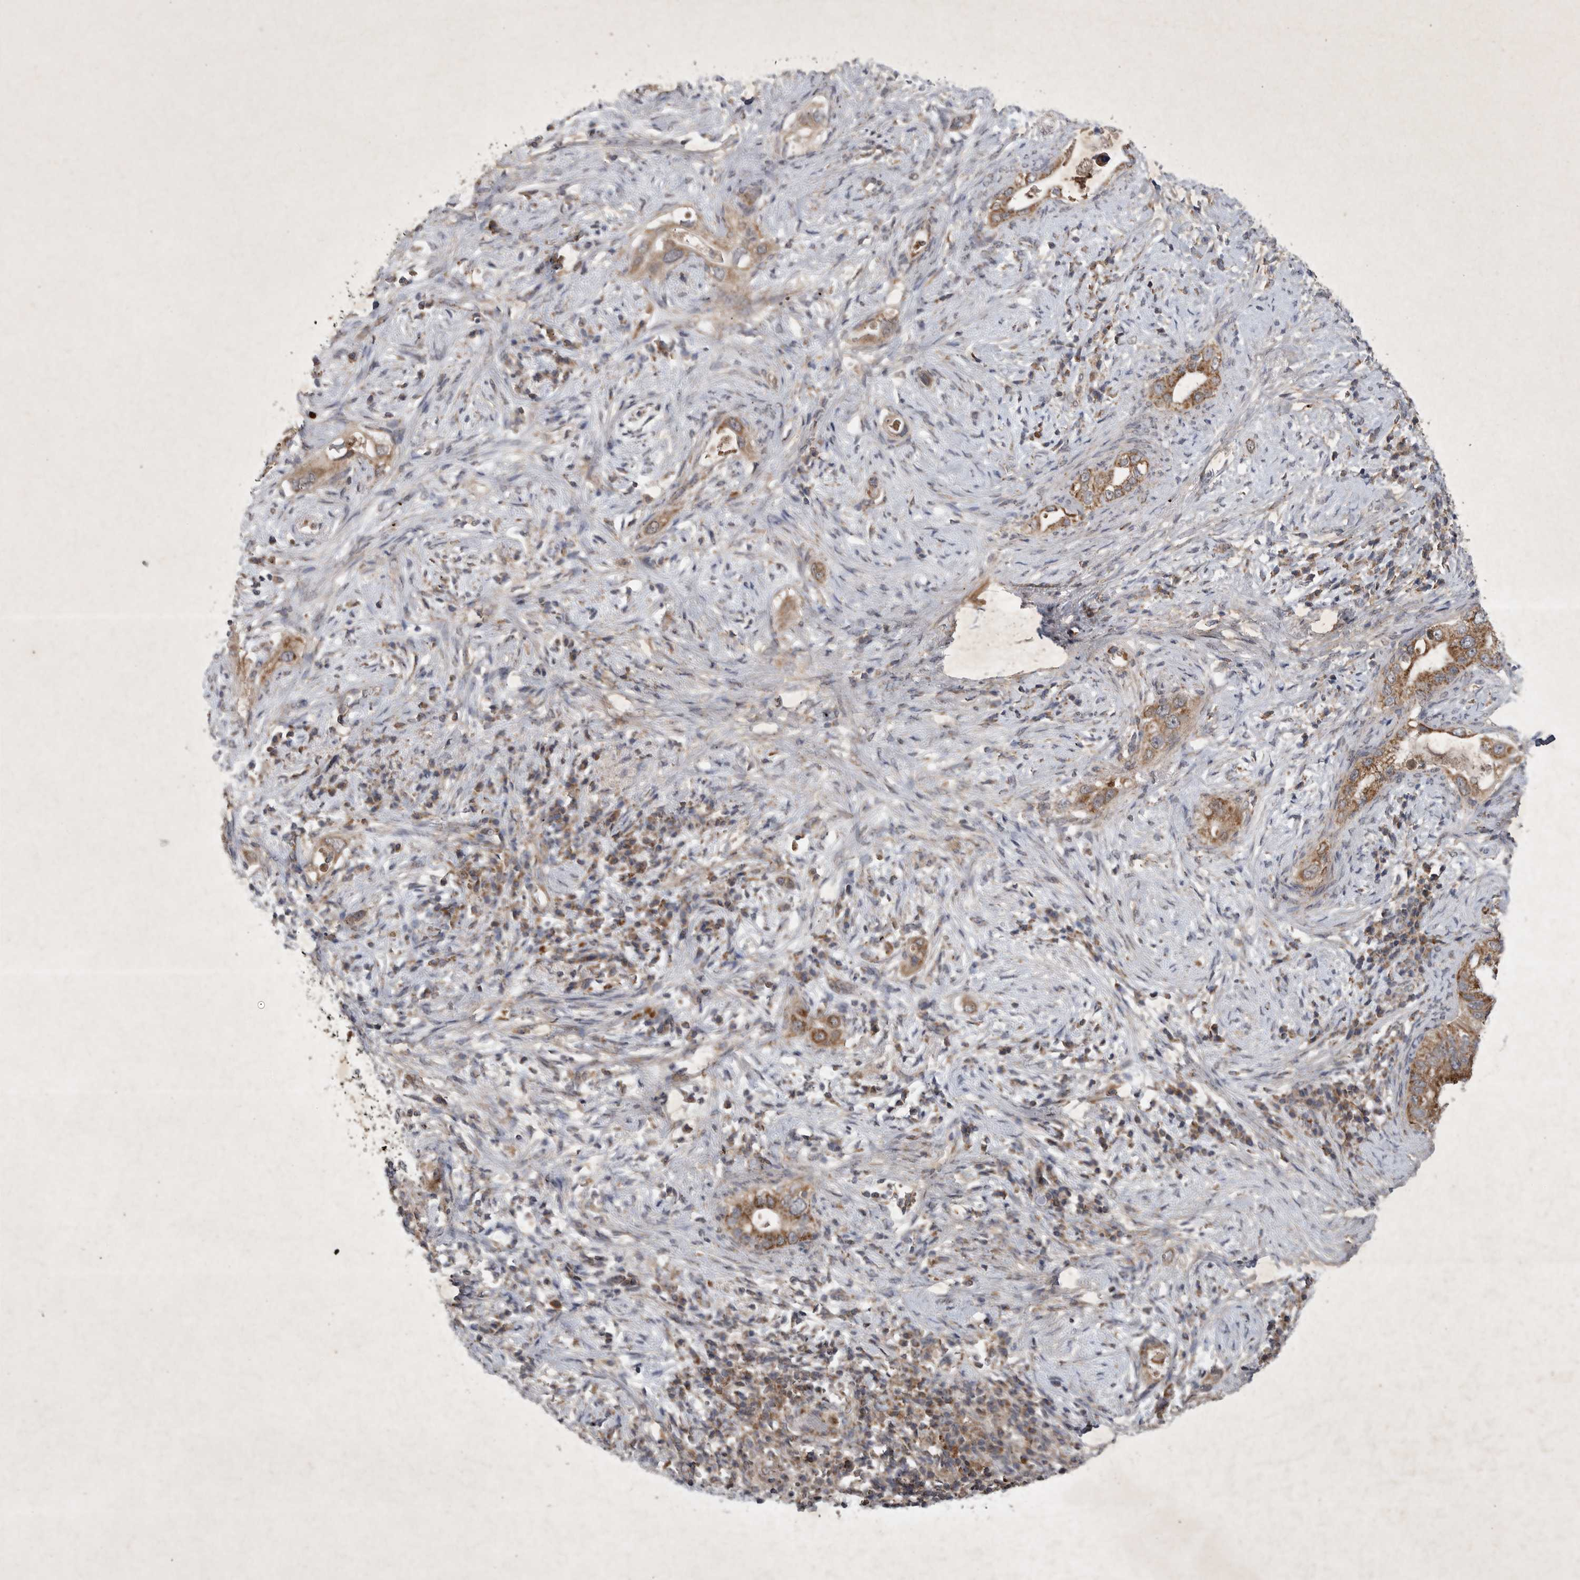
{"staining": {"intensity": "moderate", "quantity": ">75%", "location": "cytoplasmic/membranous"}, "tissue": "pancreatic cancer", "cell_type": "Tumor cells", "image_type": "cancer", "snomed": [{"axis": "morphology", "description": "Inflammation, NOS"}, {"axis": "morphology", "description": "Adenocarcinoma, NOS"}, {"axis": "topography", "description": "Pancreas"}], "caption": "This photomicrograph exhibits immunohistochemistry staining of pancreatic adenocarcinoma, with medium moderate cytoplasmic/membranous expression in about >75% of tumor cells.", "gene": "DDR1", "patient": {"sex": "female", "age": 56}}